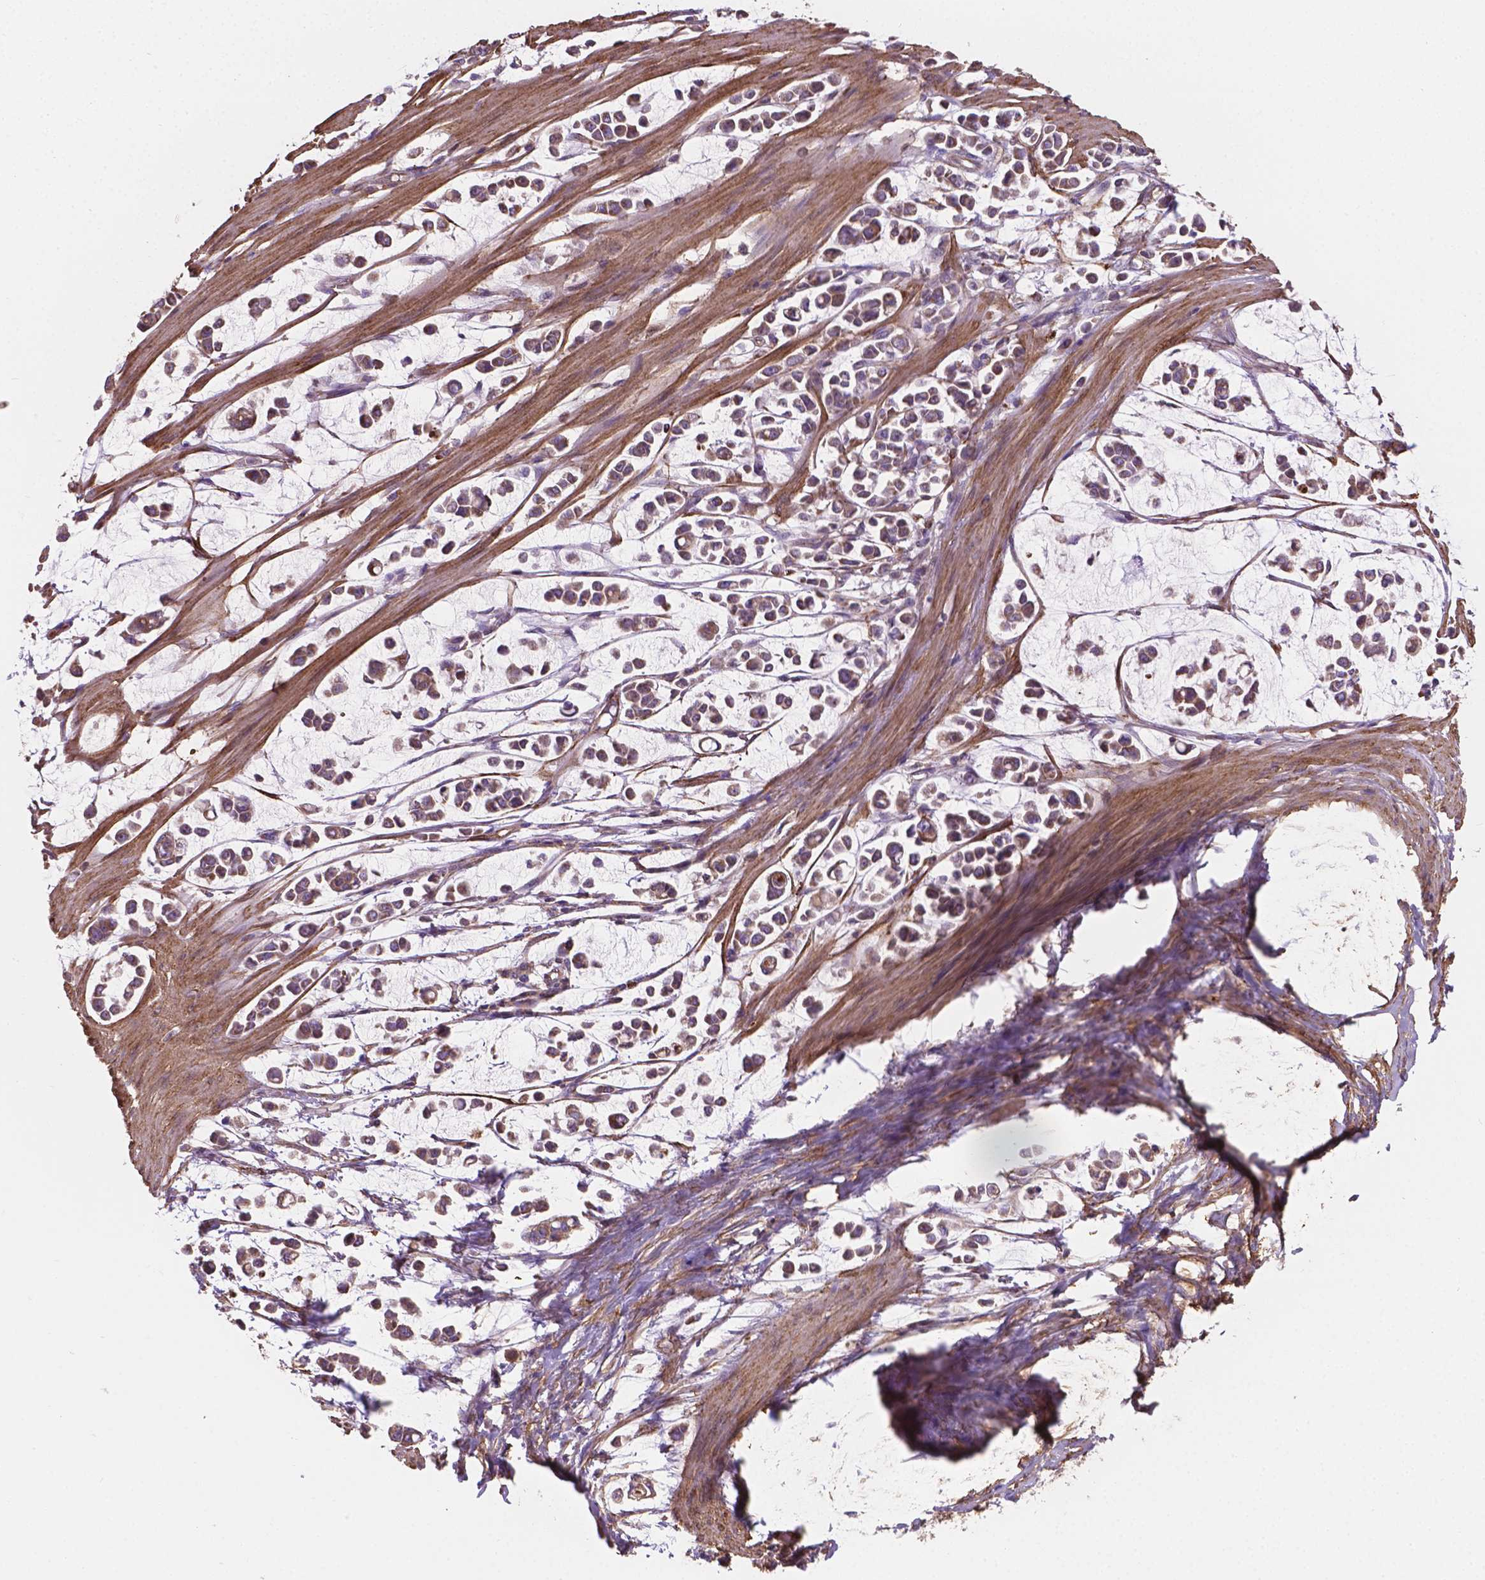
{"staining": {"intensity": "moderate", "quantity": ">75%", "location": "cytoplasmic/membranous"}, "tissue": "stomach cancer", "cell_type": "Tumor cells", "image_type": "cancer", "snomed": [{"axis": "morphology", "description": "Adenocarcinoma, NOS"}, {"axis": "topography", "description": "Stomach"}], "caption": "Protein staining reveals moderate cytoplasmic/membranous staining in approximately >75% of tumor cells in stomach cancer (adenocarcinoma).", "gene": "TCAF1", "patient": {"sex": "male", "age": 82}}